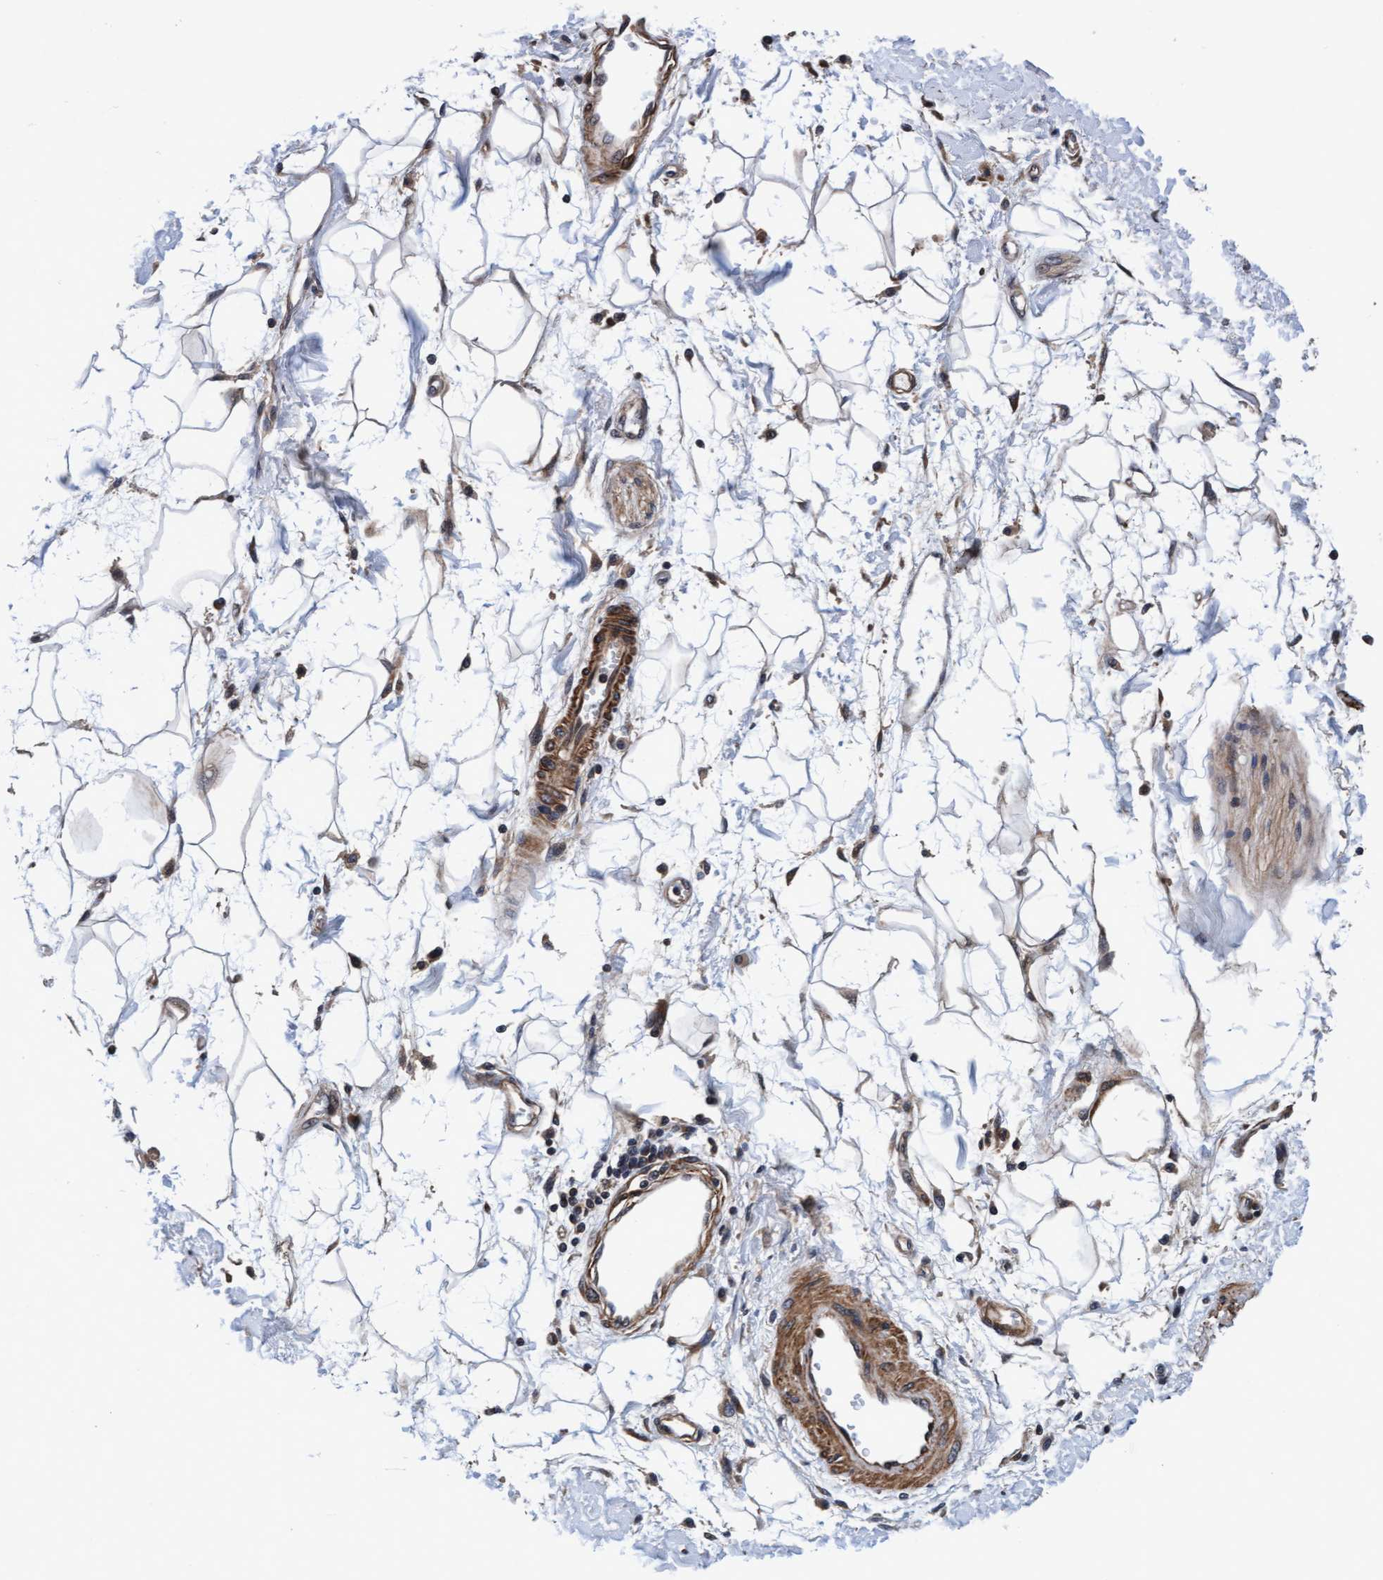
{"staining": {"intensity": "weak", "quantity": "25%-75%", "location": "cytoplasmic/membranous"}, "tissue": "adipose tissue", "cell_type": "Adipocytes", "image_type": "normal", "snomed": [{"axis": "morphology", "description": "Normal tissue, NOS"}, {"axis": "morphology", "description": "Adenocarcinoma, NOS"}, {"axis": "topography", "description": "Duodenum"}, {"axis": "topography", "description": "Peripheral nerve tissue"}], "caption": "Immunohistochemistry (IHC) image of normal adipose tissue: adipose tissue stained using IHC demonstrates low levels of weak protein expression localized specifically in the cytoplasmic/membranous of adipocytes, appearing as a cytoplasmic/membranous brown color.", "gene": "EFCAB13", "patient": {"sex": "female", "age": 60}}